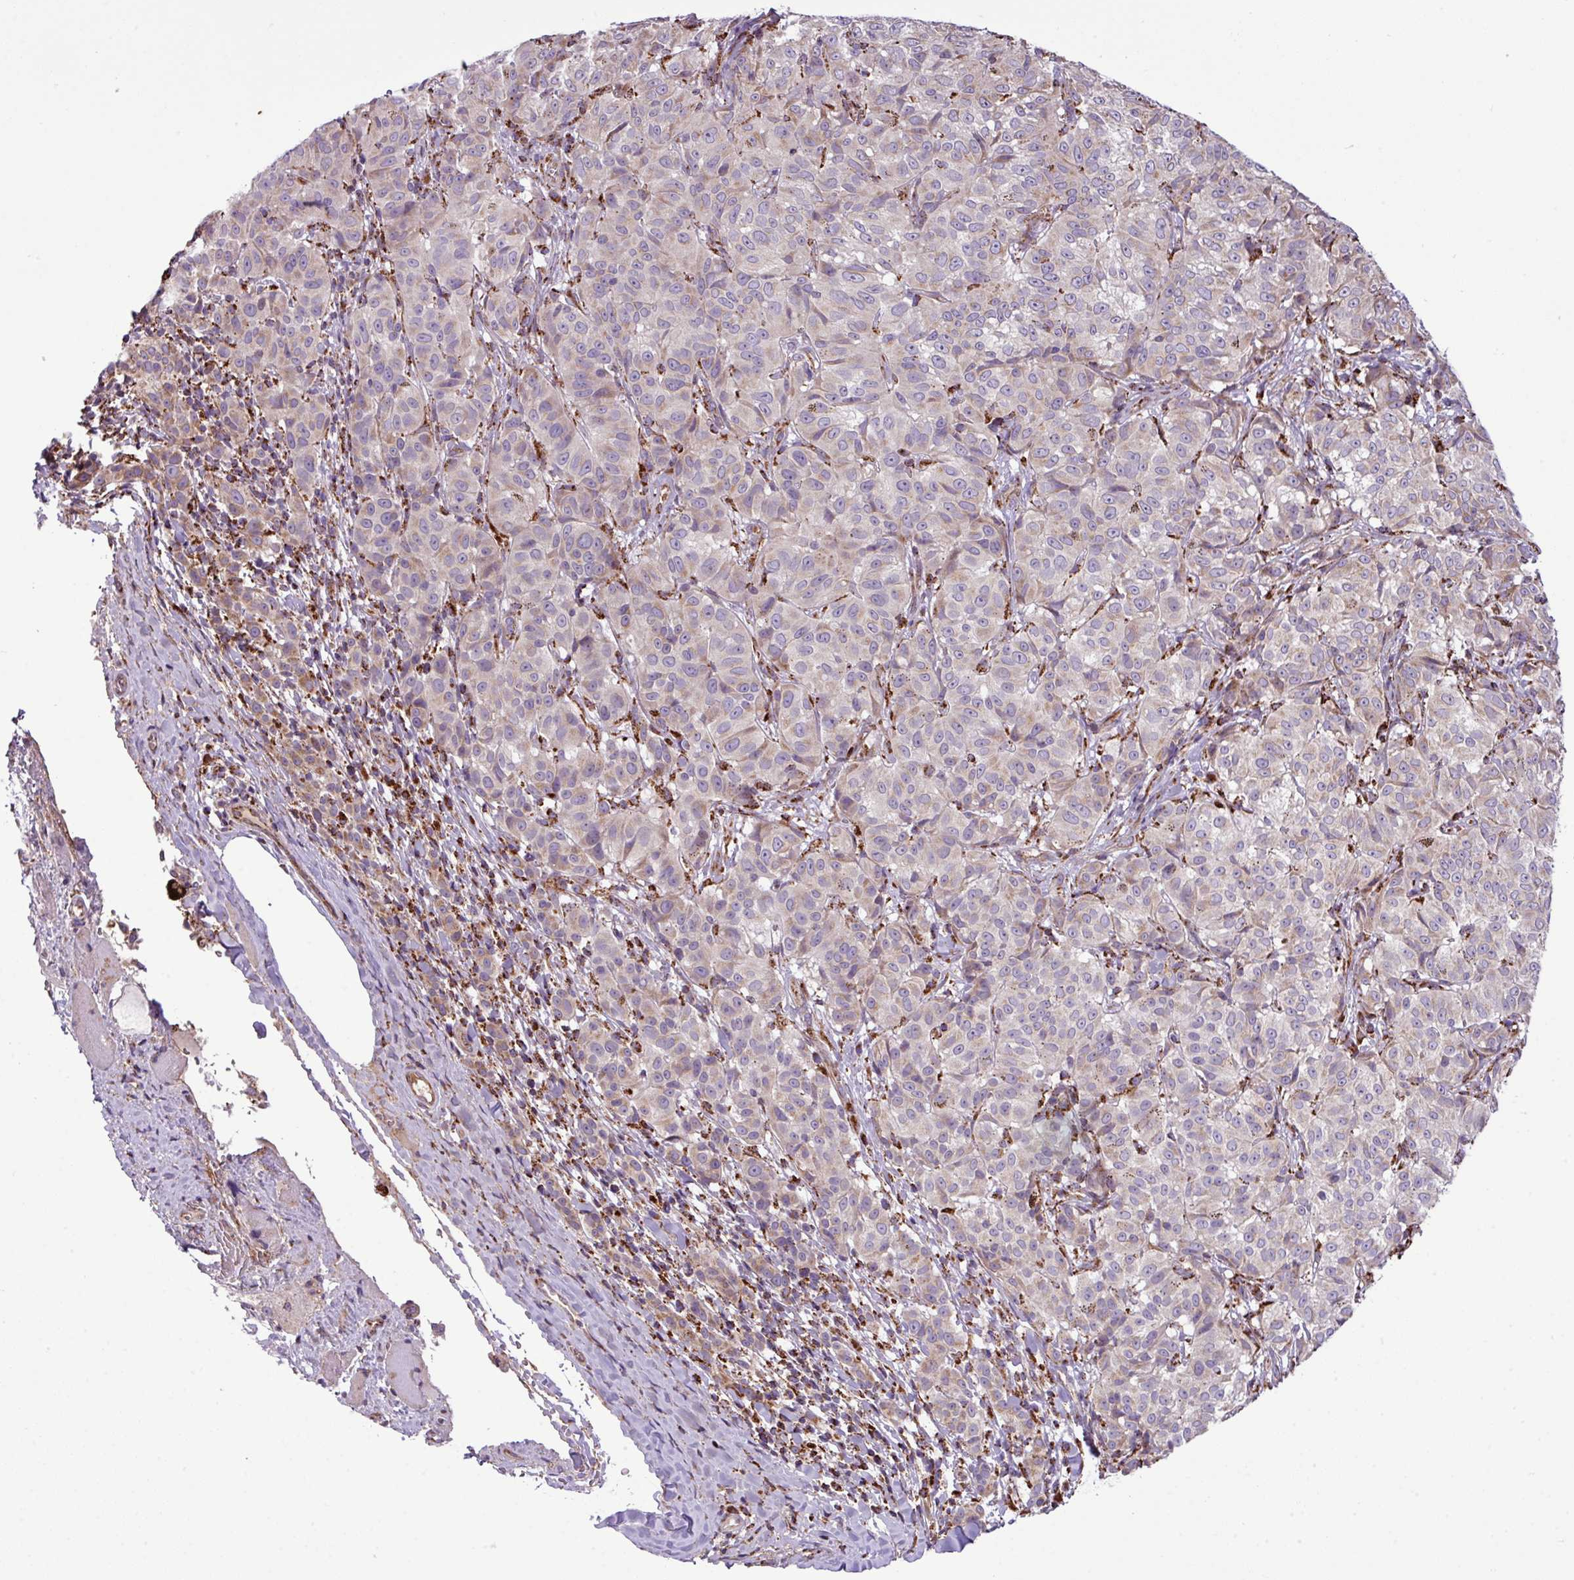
{"staining": {"intensity": "weak", "quantity": "25%-75%", "location": "cytoplasmic/membranous"}, "tissue": "melanoma", "cell_type": "Tumor cells", "image_type": "cancer", "snomed": [{"axis": "morphology", "description": "Malignant melanoma, NOS"}, {"axis": "topography", "description": "Skin"}], "caption": "Tumor cells exhibit low levels of weak cytoplasmic/membranous staining in about 25%-75% of cells in melanoma.", "gene": "ZNF569", "patient": {"sex": "female", "age": 72}}